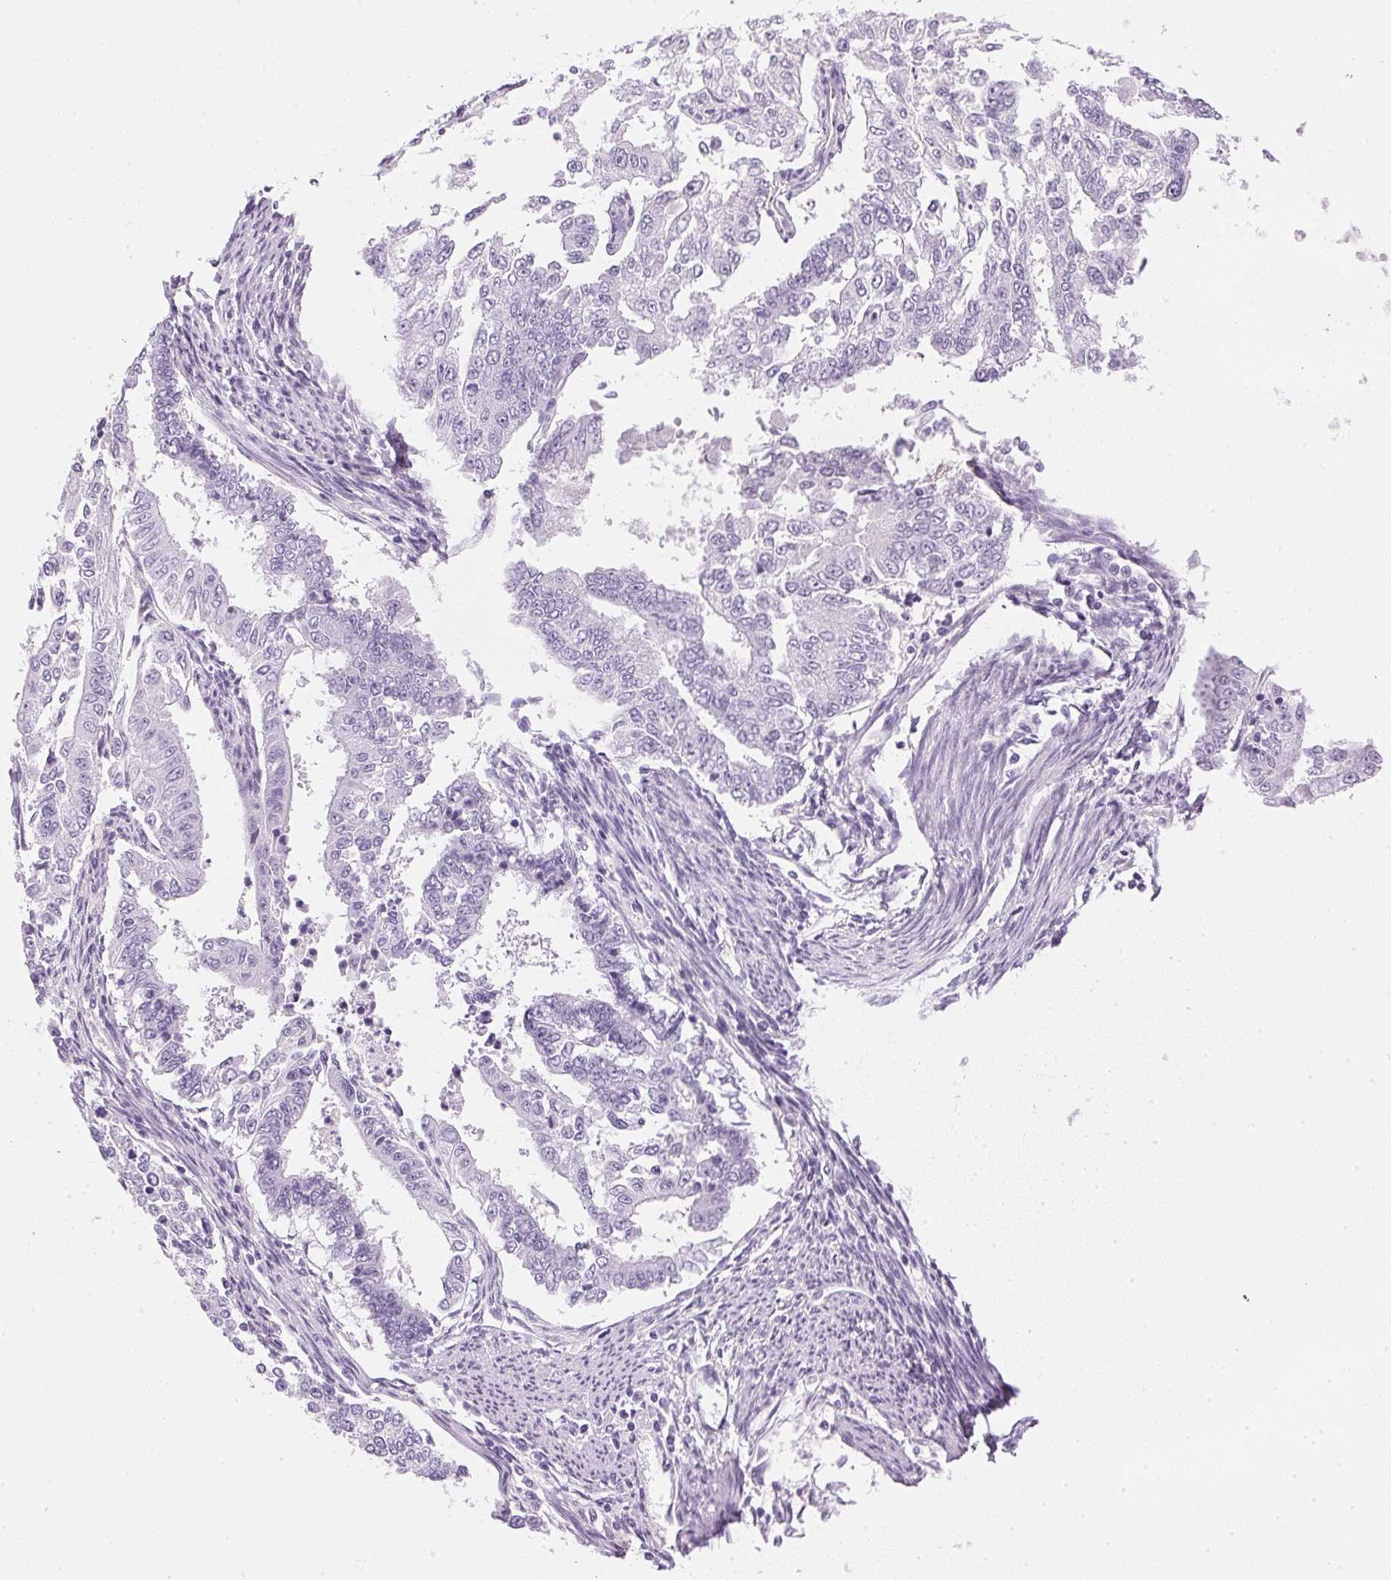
{"staining": {"intensity": "negative", "quantity": "none", "location": "none"}, "tissue": "endometrial cancer", "cell_type": "Tumor cells", "image_type": "cancer", "snomed": [{"axis": "morphology", "description": "Adenocarcinoma, NOS"}, {"axis": "topography", "description": "Uterus"}], "caption": "Tumor cells show no significant protein positivity in endometrial cancer (adenocarcinoma). (DAB (3,3'-diaminobenzidine) IHC with hematoxylin counter stain).", "gene": "IGFBP1", "patient": {"sex": "female", "age": 59}}